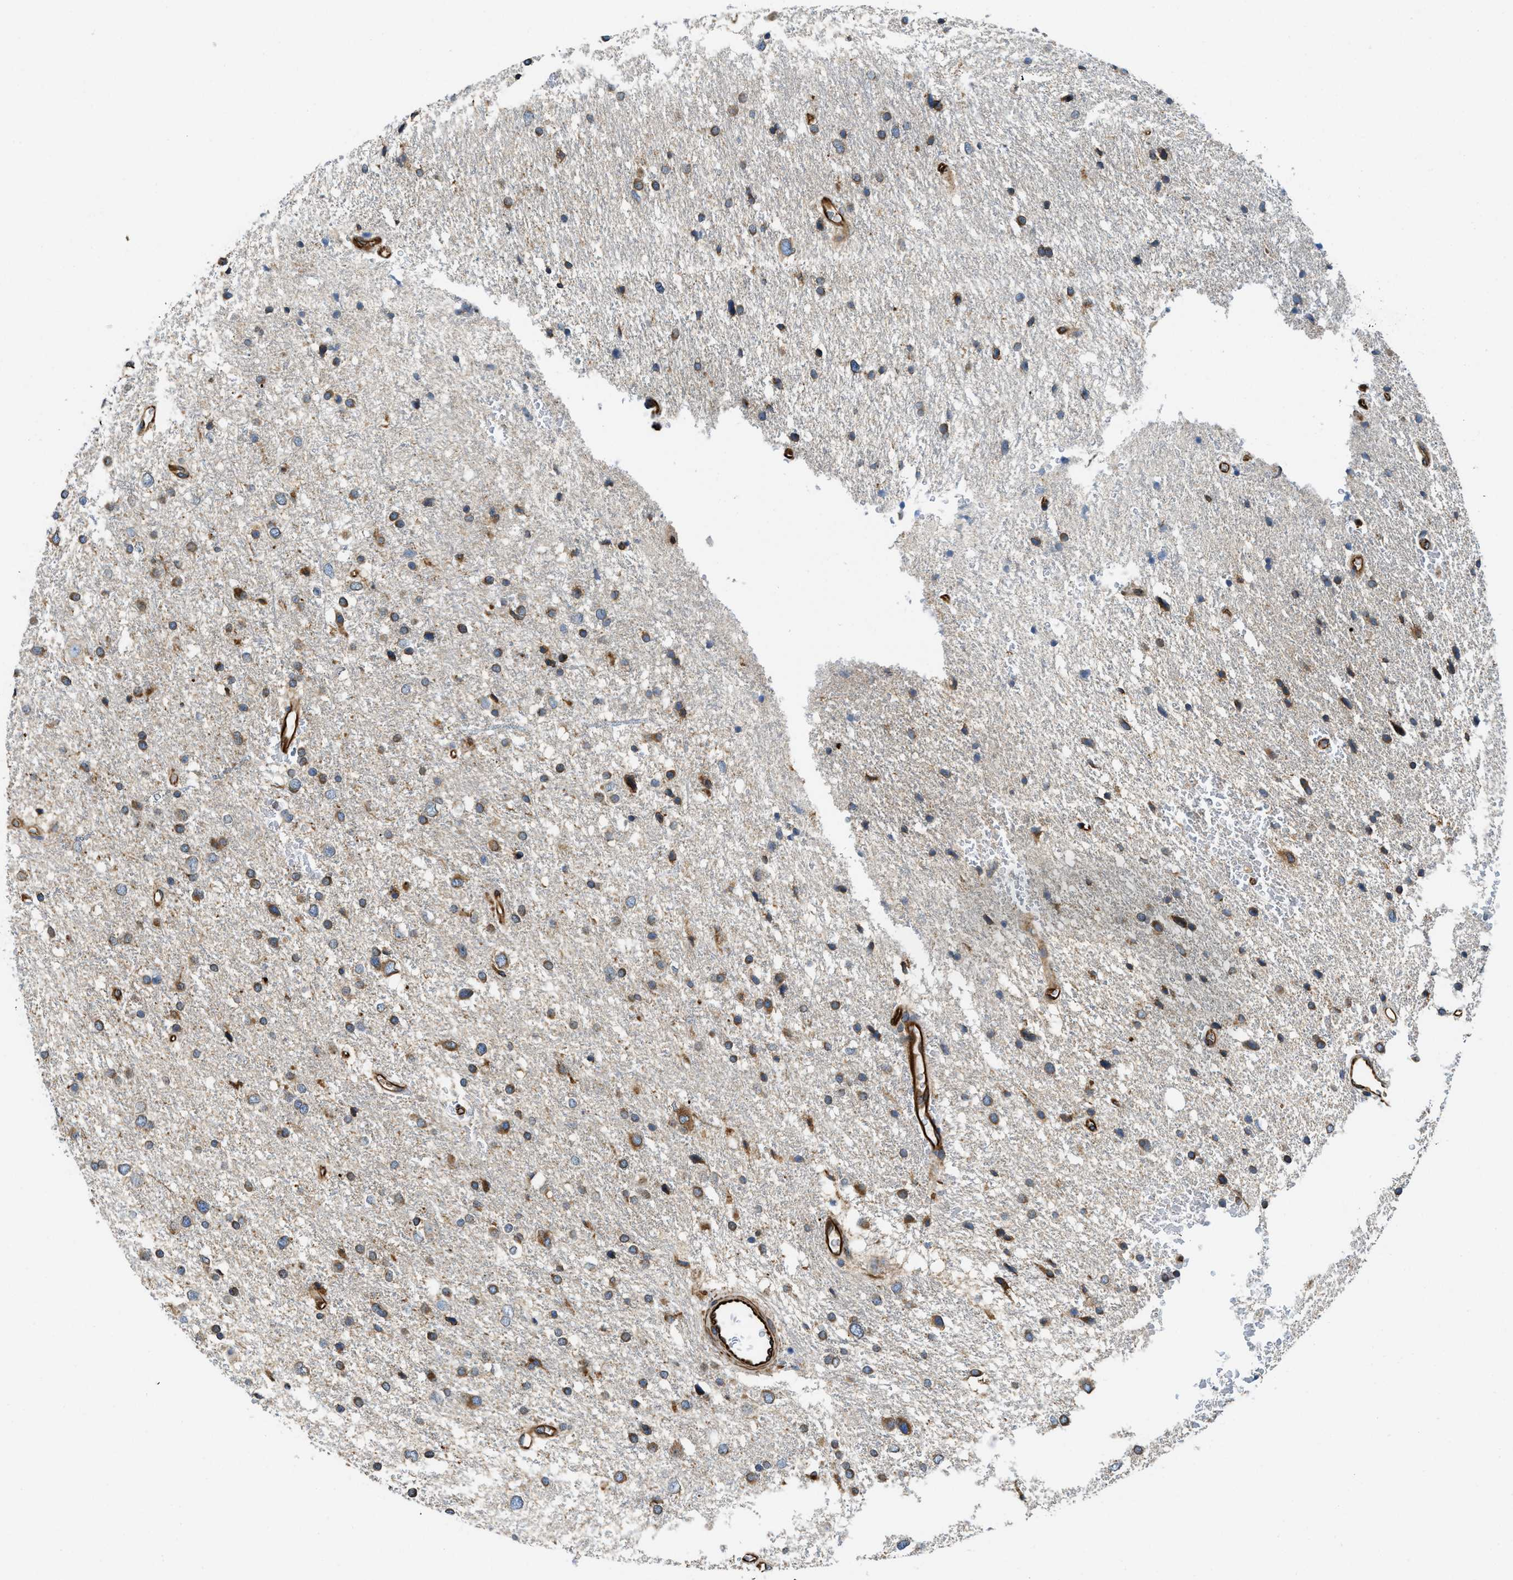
{"staining": {"intensity": "moderate", "quantity": ">75%", "location": "cytoplasmic/membranous"}, "tissue": "glioma", "cell_type": "Tumor cells", "image_type": "cancer", "snomed": [{"axis": "morphology", "description": "Glioma, malignant, Low grade"}, {"axis": "topography", "description": "Brain"}], "caption": "An image of malignant low-grade glioma stained for a protein demonstrates moderate cytoplasmic/membranous brown staining in tumor cells.", "gene": "HSD17B12", "patient": {"sex": "female", "age": 37}}